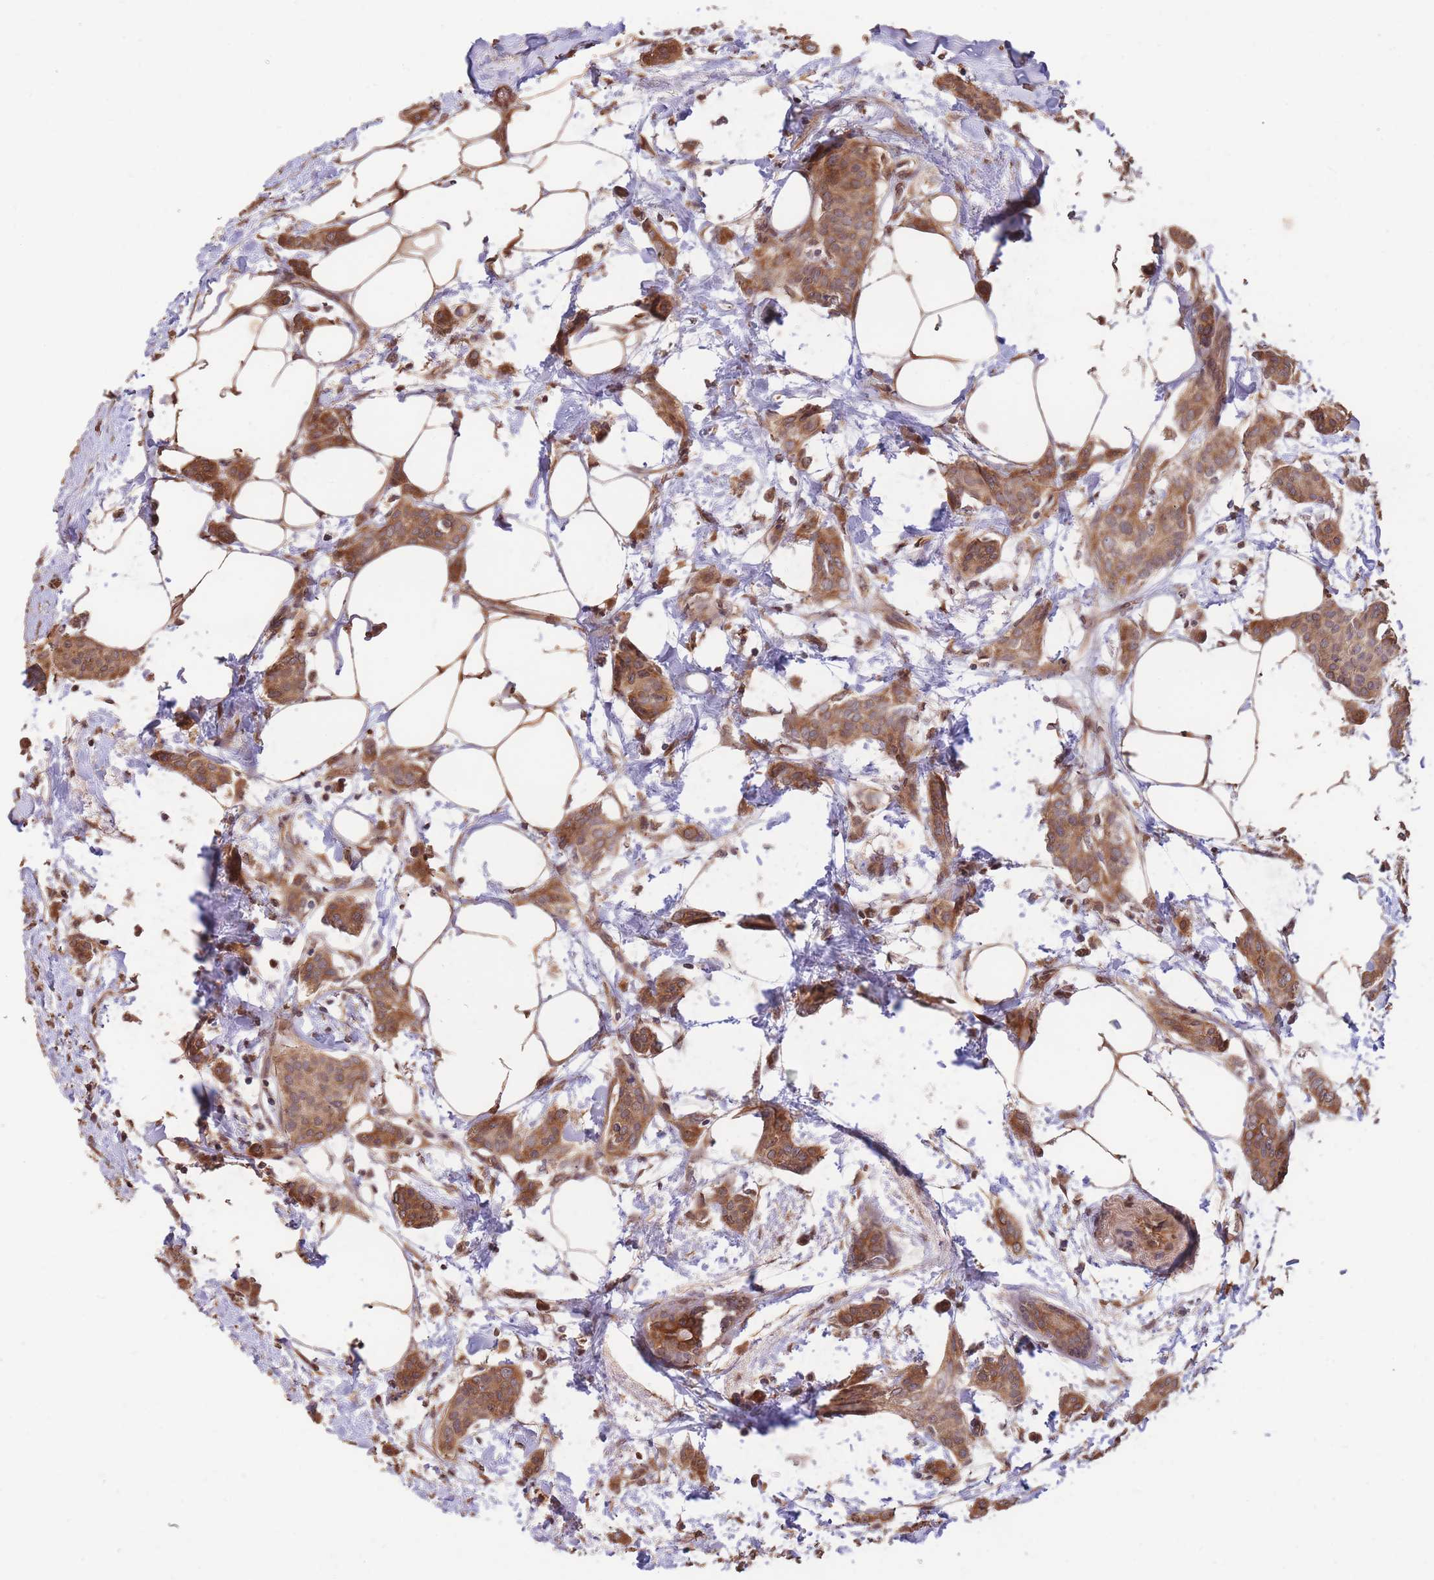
{"staining": {"intensity": "moderate", "quantity": ">75%", "location": "cytoplasmic/membranous"}, "tissue": "breast cancer", "cell_type": "Tumor cells", "image_type": "cancer", "snomed": [{"axis": "morphology", "description": "Duct carcinoma"}, {"axis": "topography", "description": "Breast"}], "caption": "Moderate cytoplasmic/membranous protein expression is present in approximately >75% of tumor cells in breast infiltrating ductal carcinoma. (Brightfield microscopy of DAB IHC at high magnification).", "gene": "RGS14", "patient": {"sex": "female", "age": 72}}